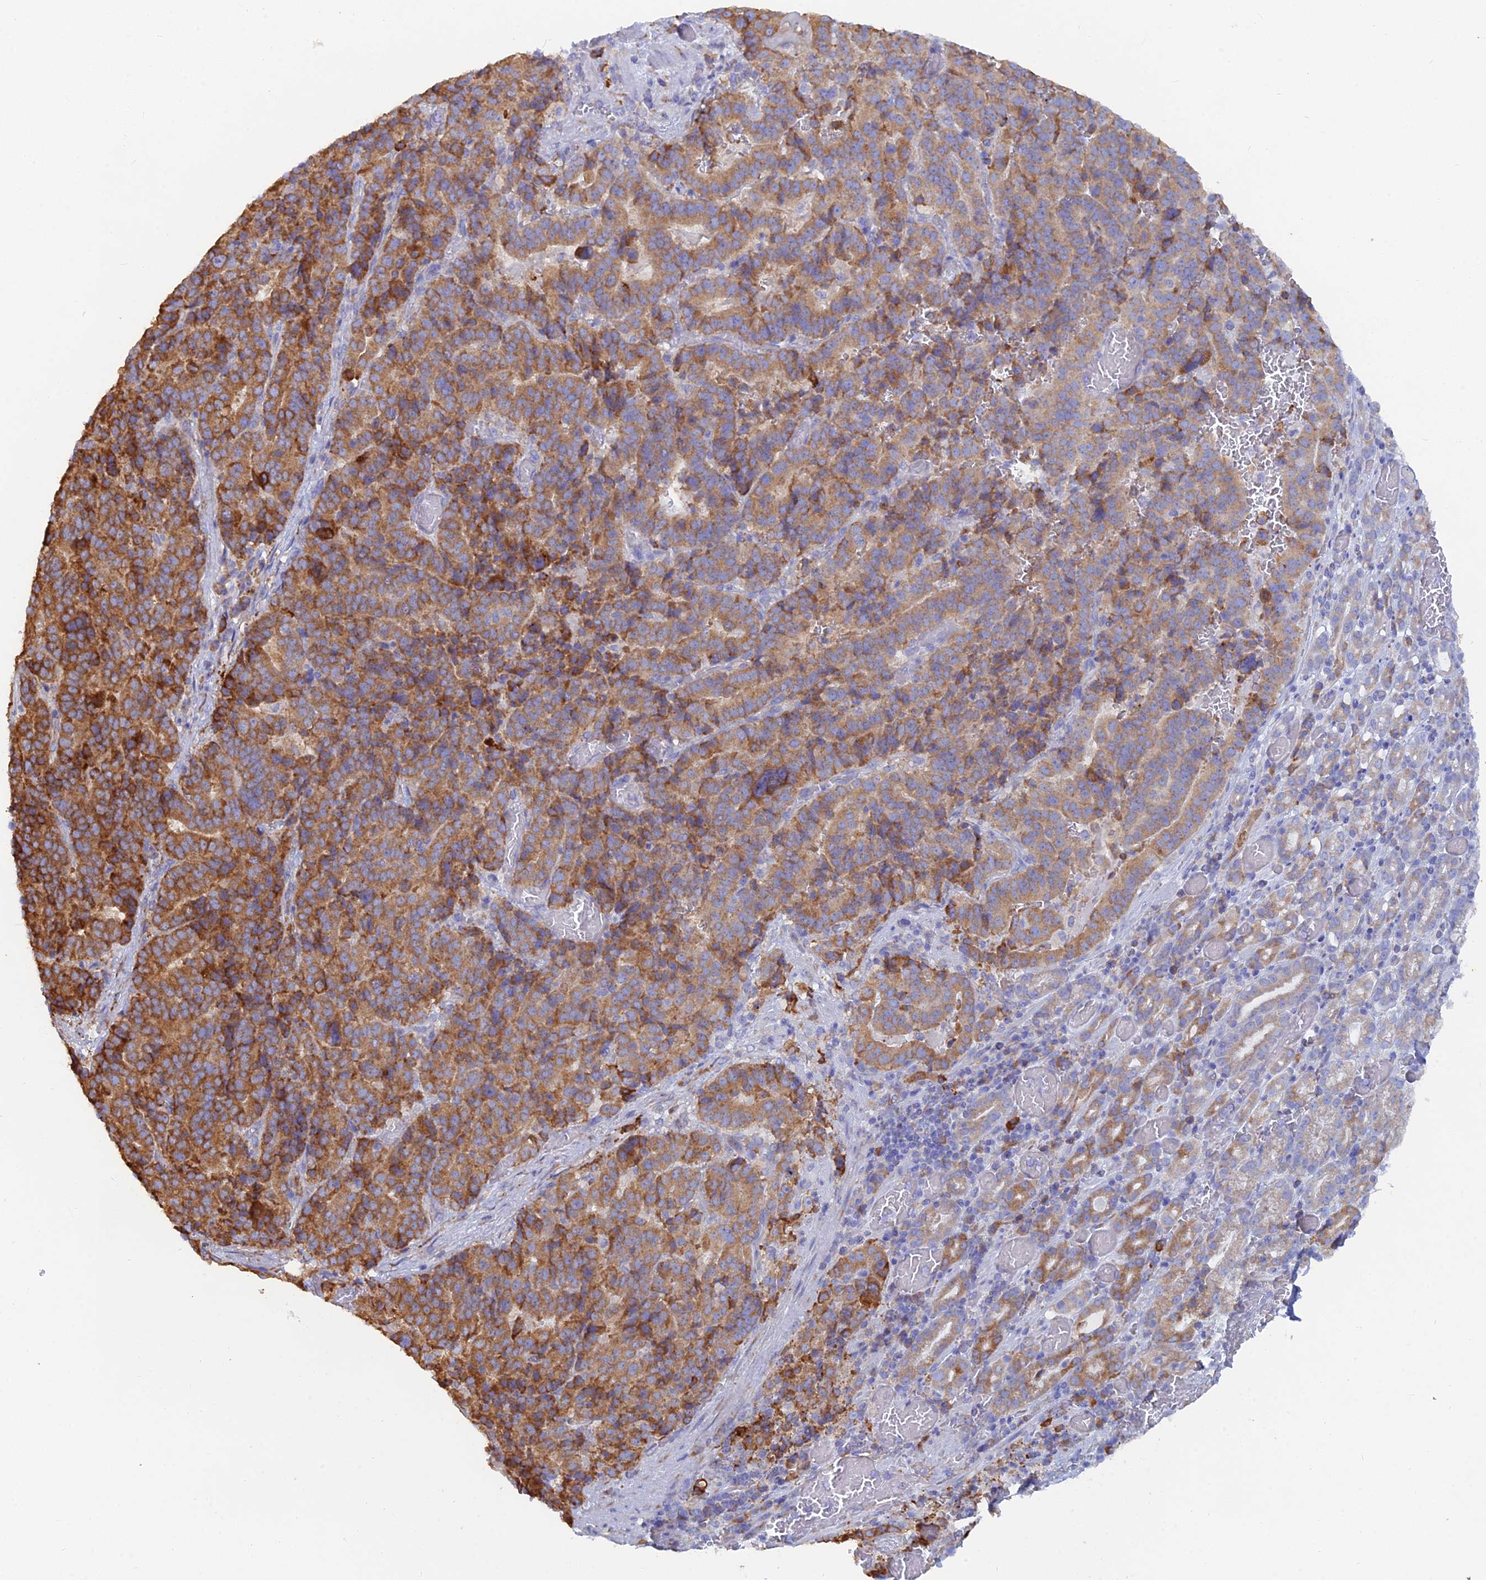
{"staining": {"intensity": "moderate", "quantity": ">75%", "location": "cytoplasmic/membranous"}, "tissue": "stomach cancer", "cell_type": "Tumor cells", "image_type": "cancer", "snomed": [{"axis": "morphology", "description": "Adenocarcinoma, NOS"}, {"axis": "topography", "description": "Stomach"}], "caption": "An immunohistochemistry histopathology image of tumor tissue is shown. Protein staining in brown highlights moderate cytoplasmic/membranous positivity in stomach cancer (adenocarcinoma) within tumor cells. Immunohistochemistry stains the protein of interest in brown and the nuclei are stained blue.", "gene": "WDR35", "patient": {"sex": "male", "age": 48}}